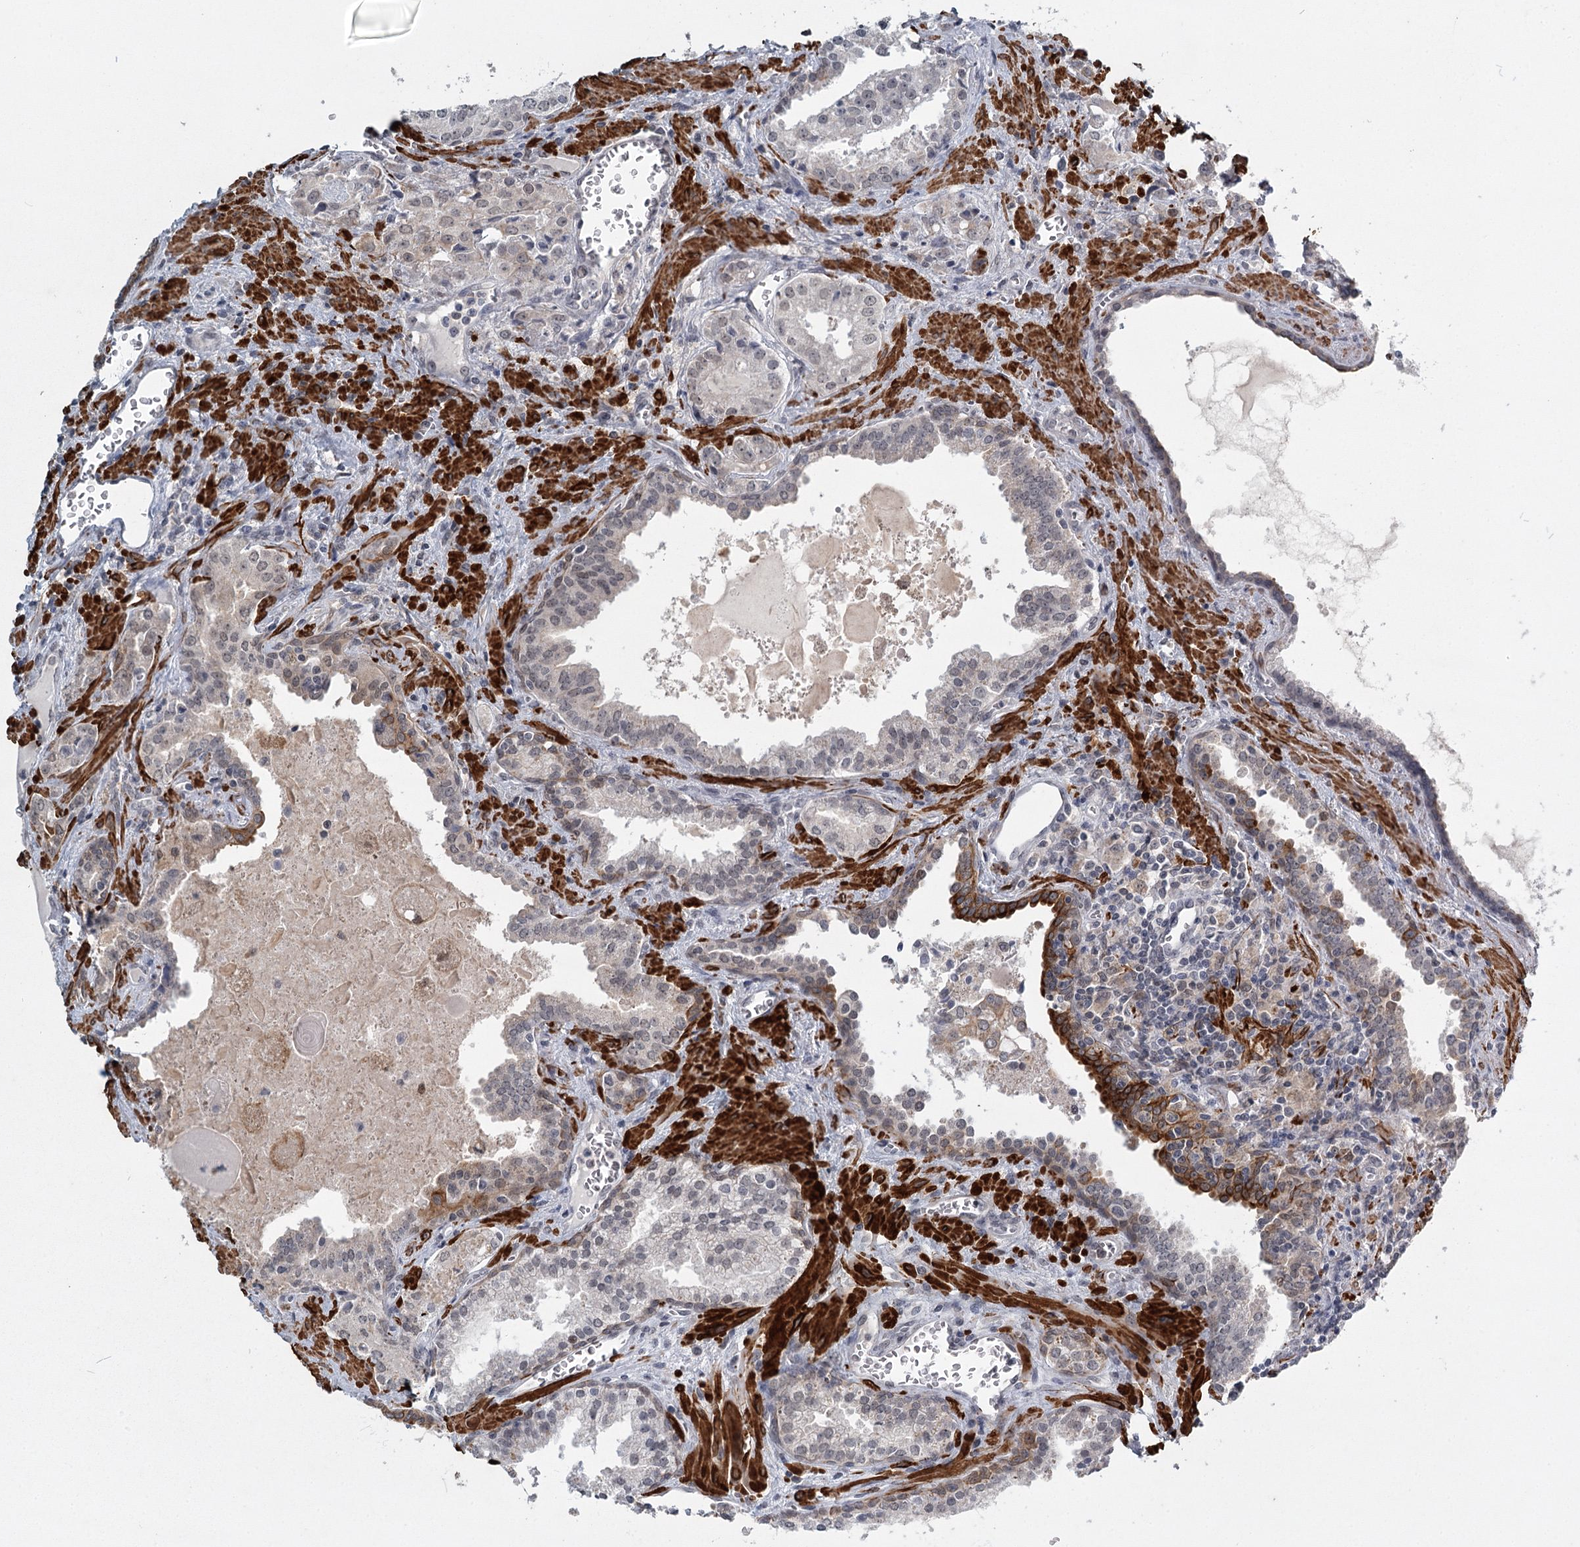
{"staining": {"intensity": "negative", "quantity": "none", "location": "none"}, "tissue": "prostate cancer", "cell_type": "Tumor cells", "image_type": "cancer", "snomed": [{"axis": "morphology", "description": "Adenocarcinoma, High grade"}, {"axis": "topography", "description": "Prostate"}], "caption": "A high-resolution photomicrograph shows IHC staining of prostate cancer (adenocarcinoma (high-grade)), which displays no significant staining in tumor cells.", "gene": "TMEM70", "patient": {"sex": "male", "age": 68}}